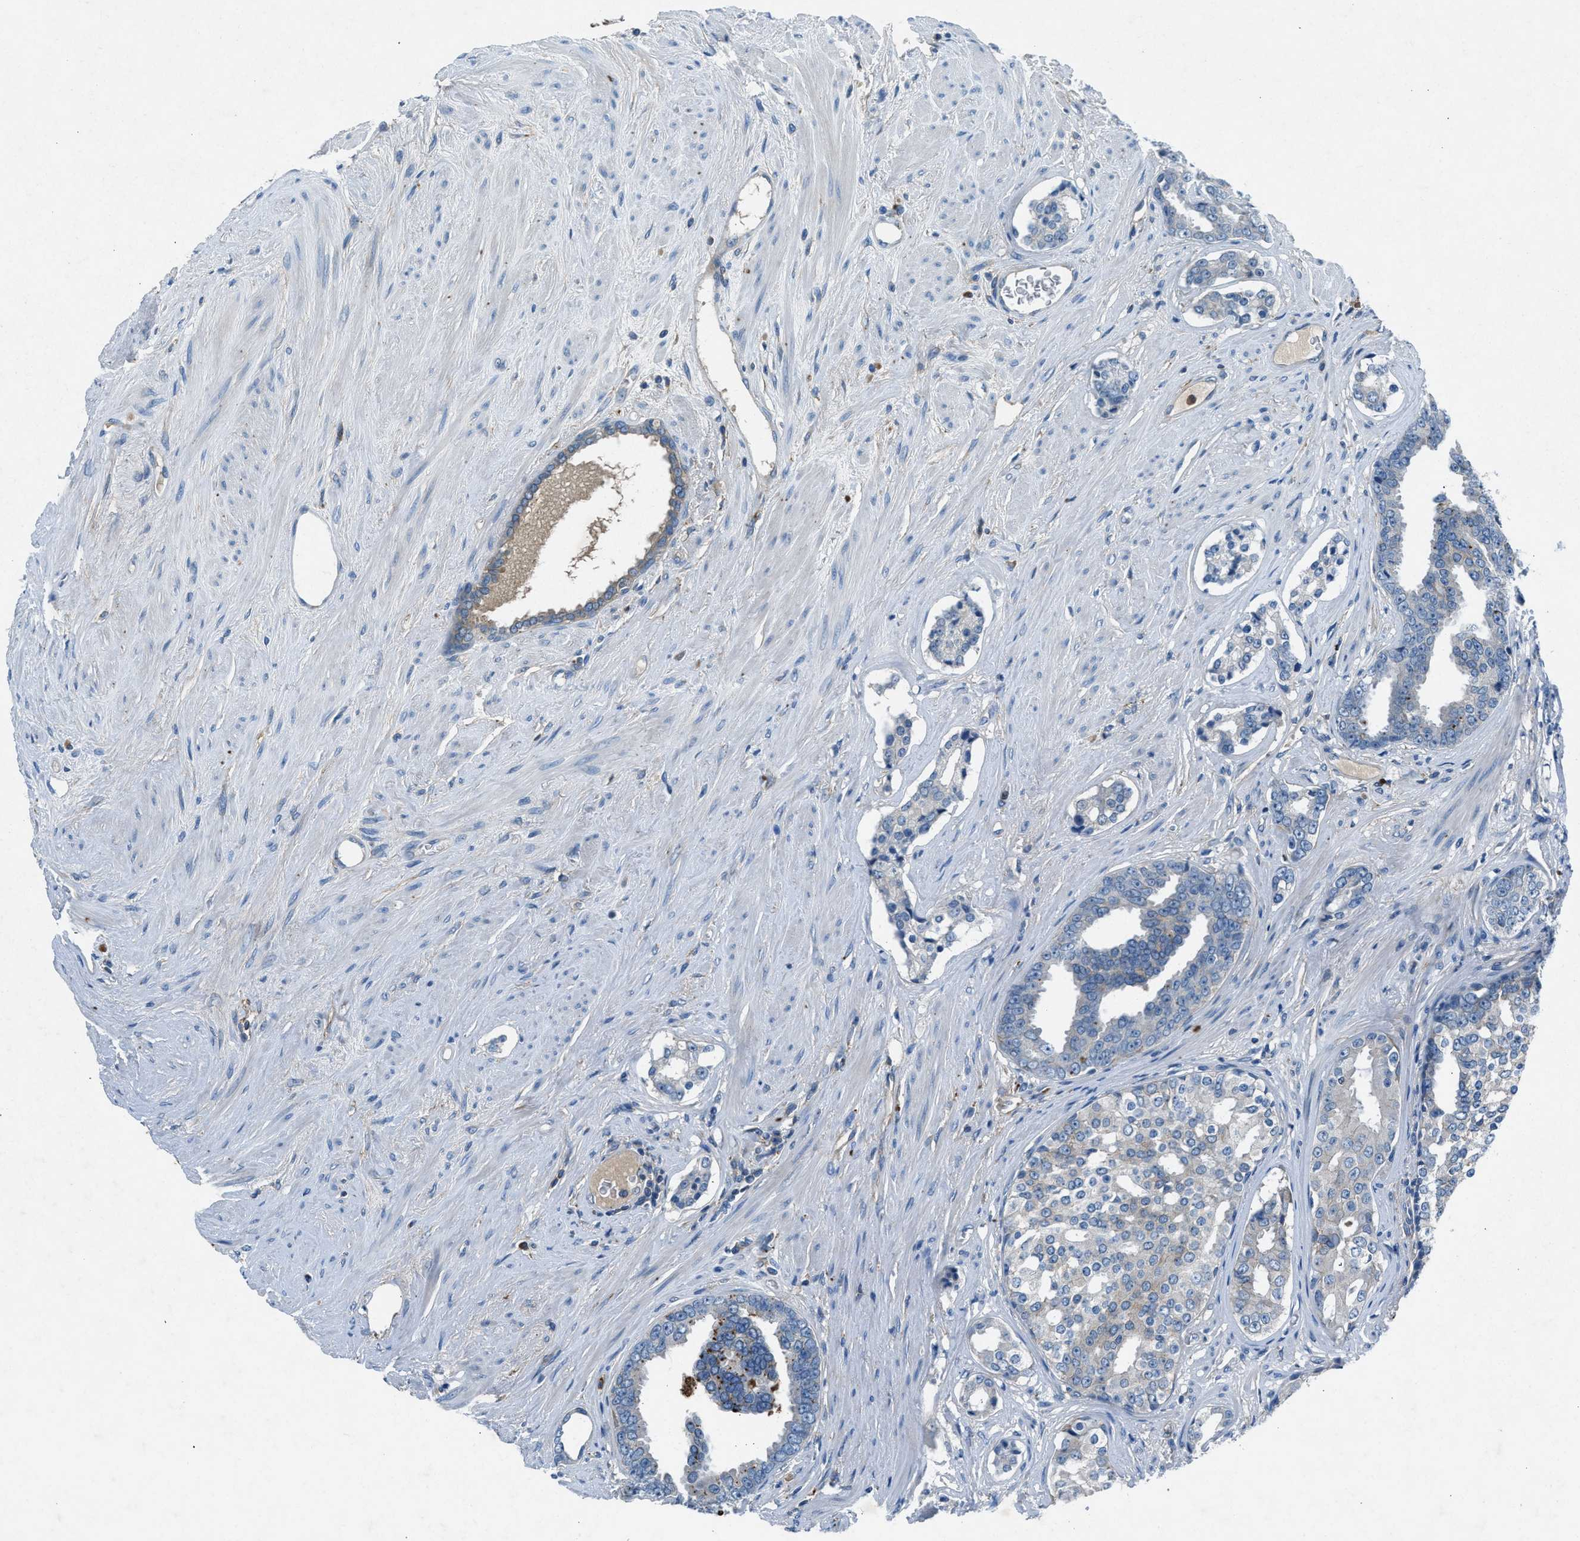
{"staining": {"intensity": "negative", "quantity": "none", "location": "none"}, "tissue": "prostate cancer", "cell_type": "Tumor cells", "image_type": "cancer", "snomed": [{"axis": "morphology", "description": "Adenocarcinoma, High grade"}, {"axis": "topography", "description": "Prostate"}], "caption": "Immunohistochemical staining of human prostate cancer (adenocarcinoma (high-grade)) demonstrates no significant expression in tumor cells.", "gene": "BMP1", "patient": {"sex": "male", "age": 71}}